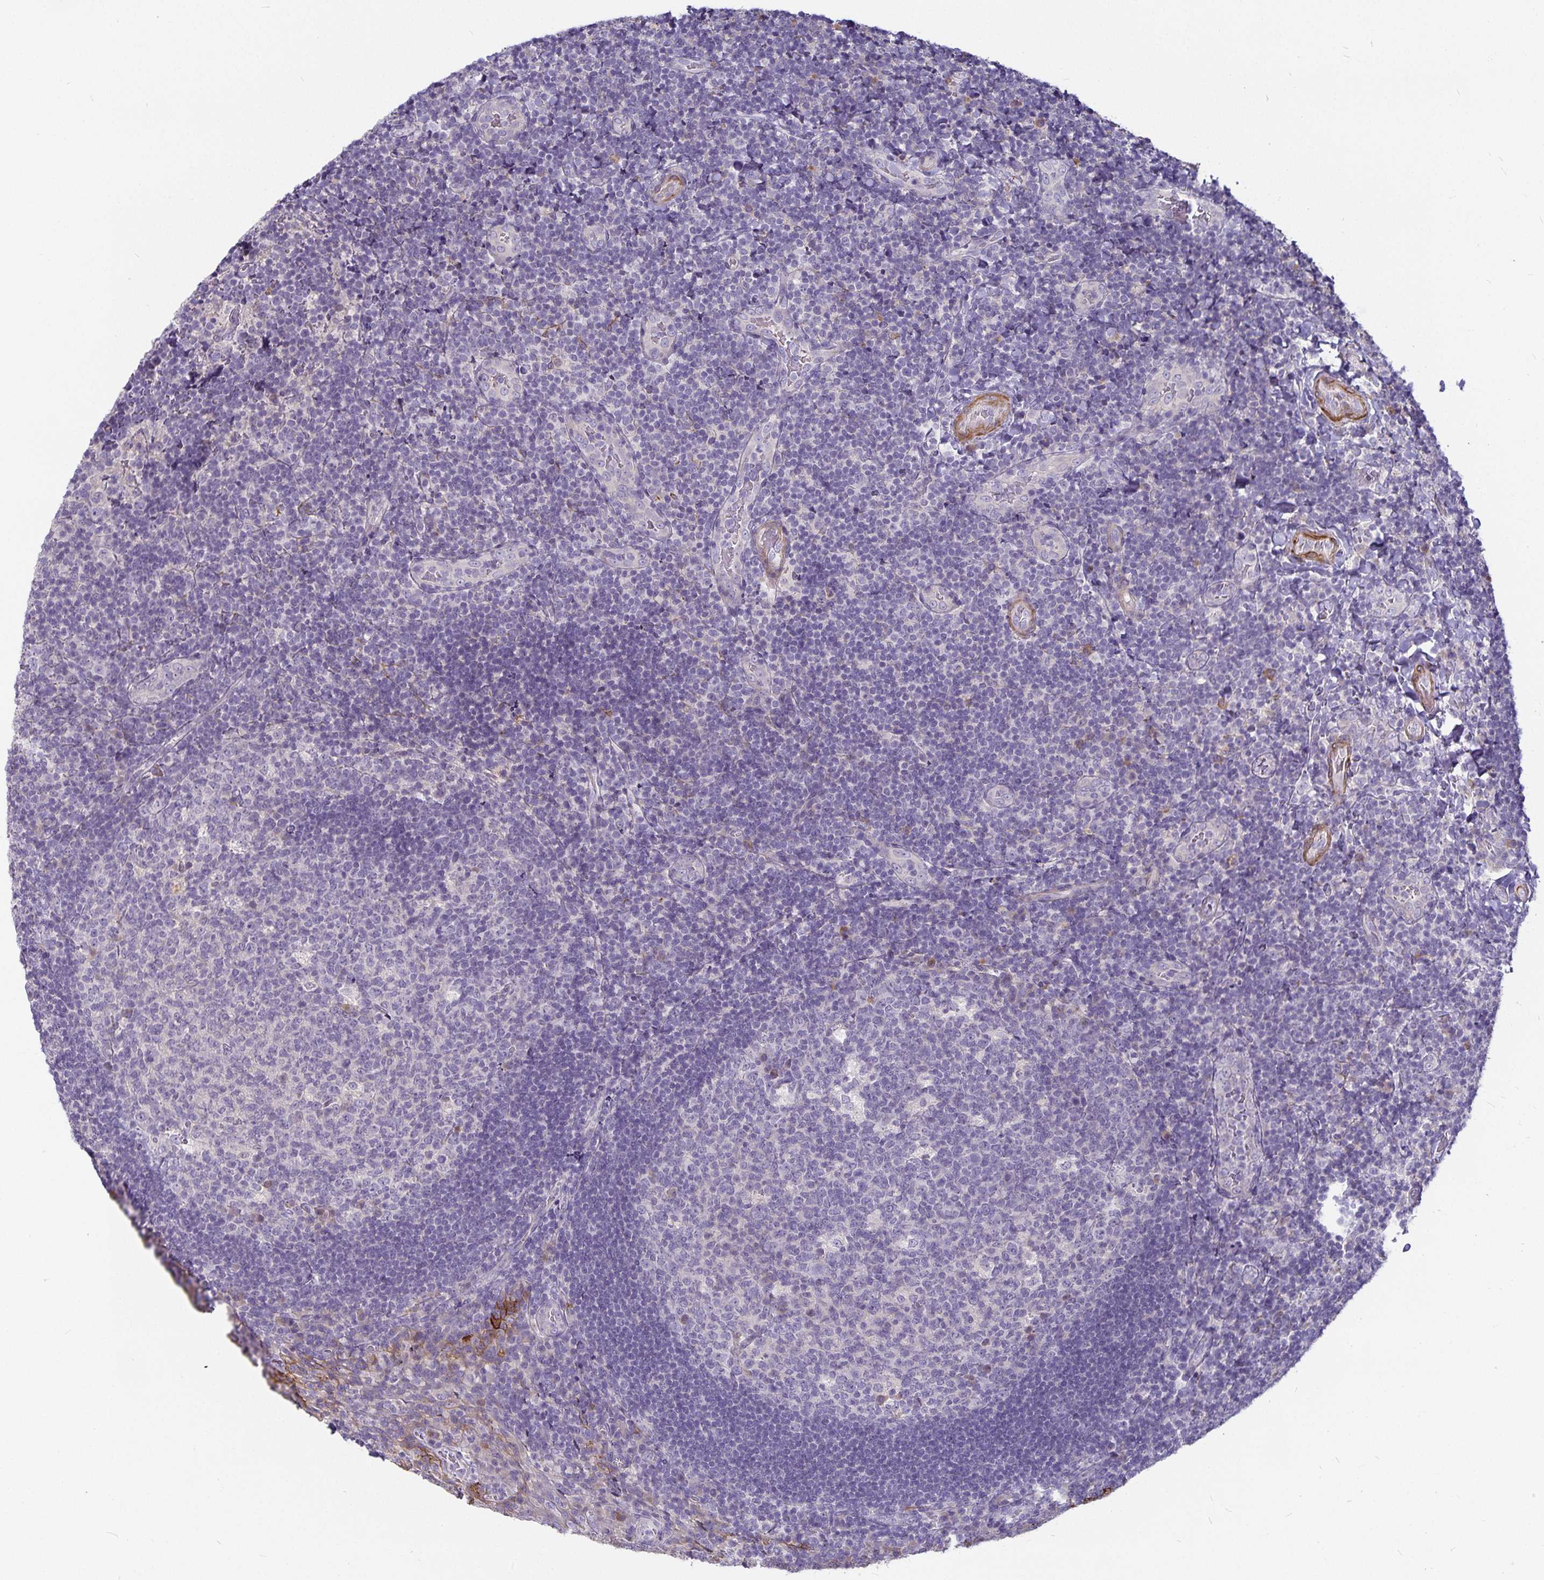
{"staining": {"intensity": "negative", "quantity": "none", "location": "none"}, "tissue": "tonsil", "cell_type": "Germinal center cells", "image_type": "normal", "snomed": [{"axis": "morphology", "description": "Normal tissue, NOS"}, {"axis": "topography", "description": "Tonsil"}], "caption": "Immunohistochemical staining of unremarkable human tonsil shows no significant staining in germinal center cells. (DAB immunohistochemistry (IHC), high magnification).", "gene": "CA12", "patient": {"sex": "male", "age": 17}}